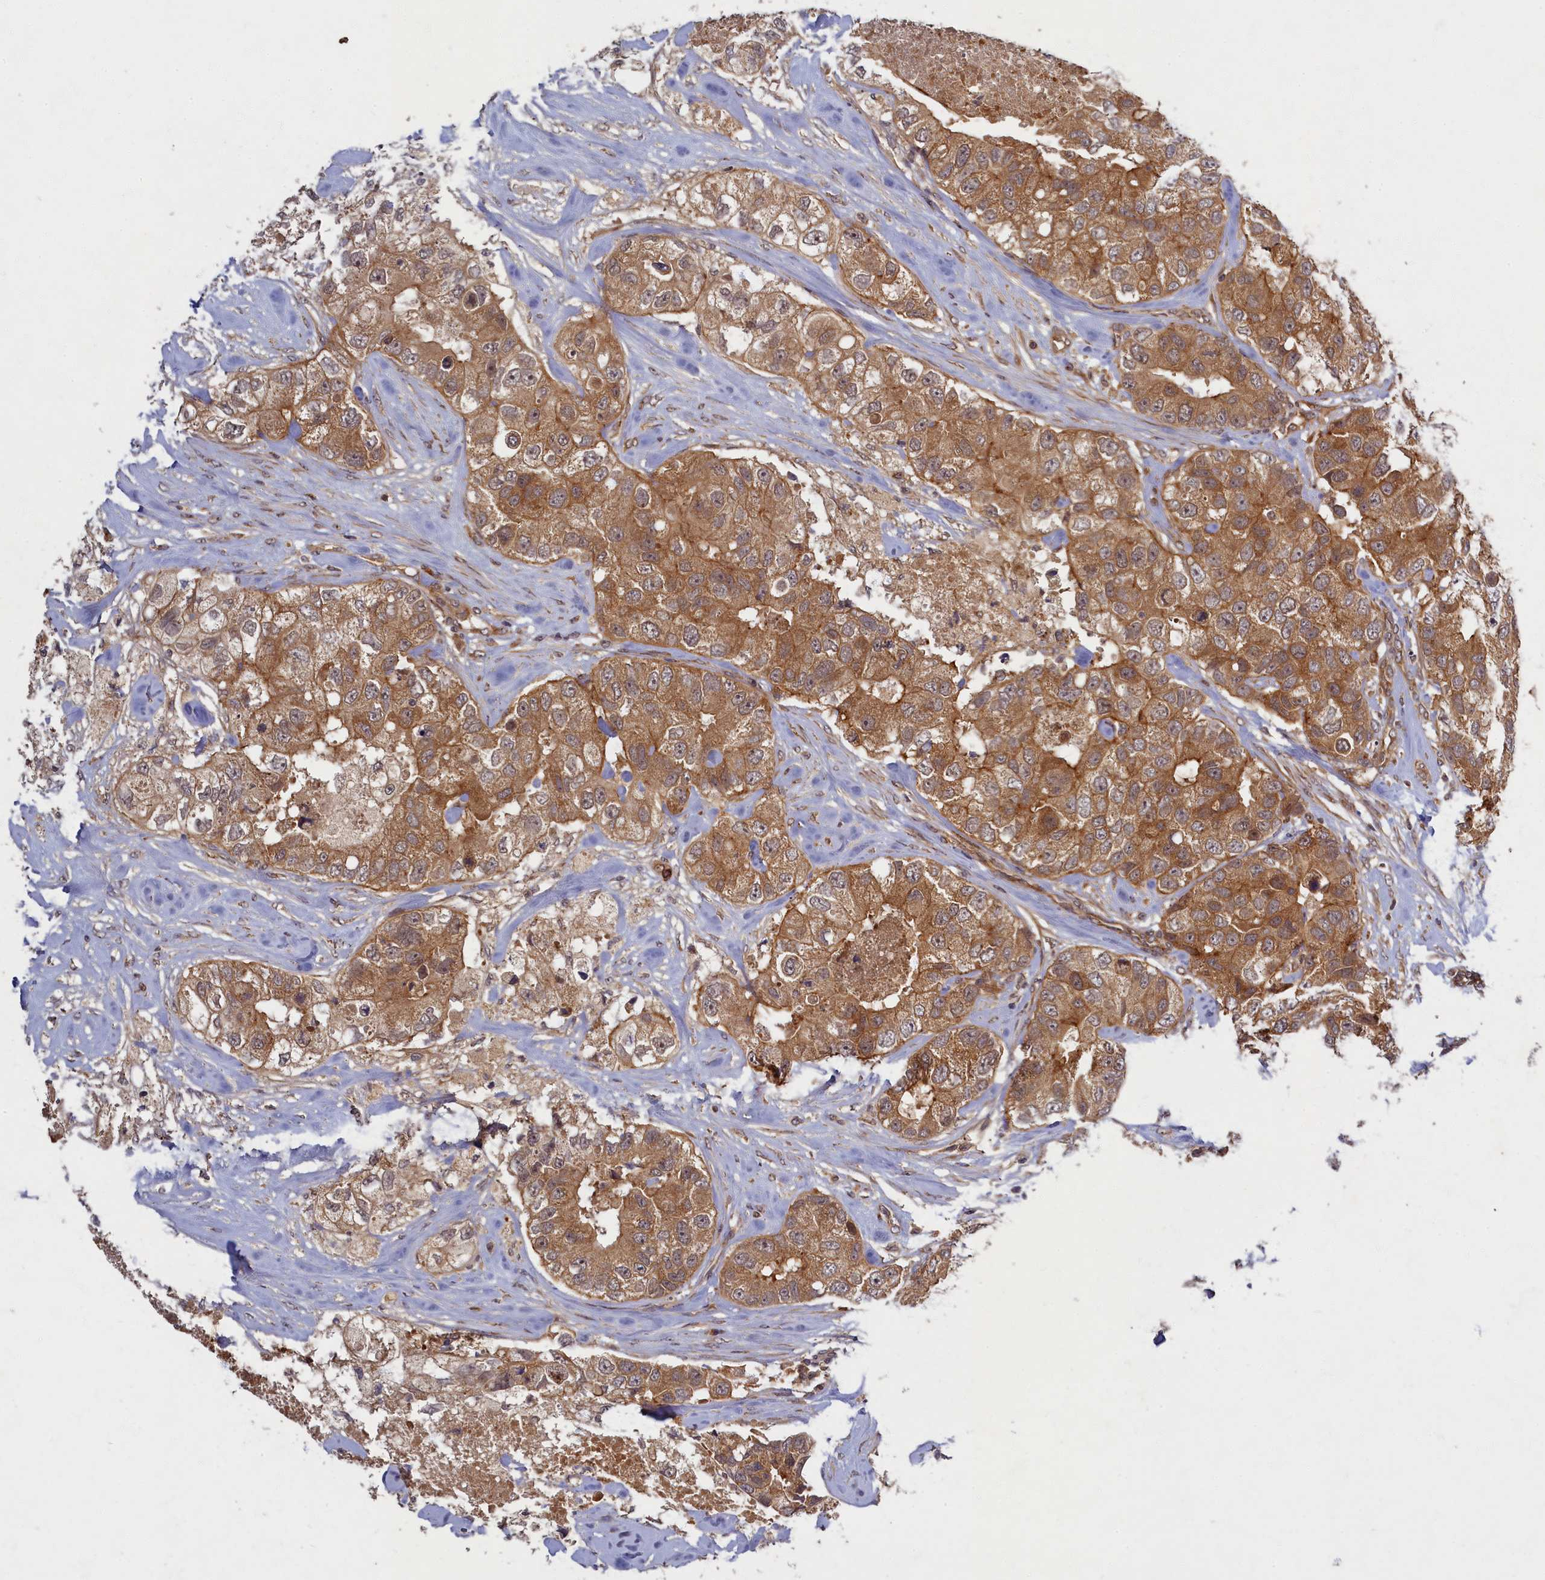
{"staining": {"intensity": "moderate", "quantity": ">75%", "location": "cytoplasmic/membranous"}, "tissue": "breast cancer", "cell_type": "Tumor cells", "image_type": "cancer", "snomed": [{"axis": "morphology", "description": "Duct carcinoma"}, {"axis": "topography", "description": "Breast"}], "caption": "IHC histopathology image of human intraductal carcinoma (breast) stained for a protein (brown), which displays medium levels of moderate cytoplasmic/membranous positivity in about >75% of tumor cells.", "gene": "BICD1", "patient": {"sex": "female", "age": 62}}